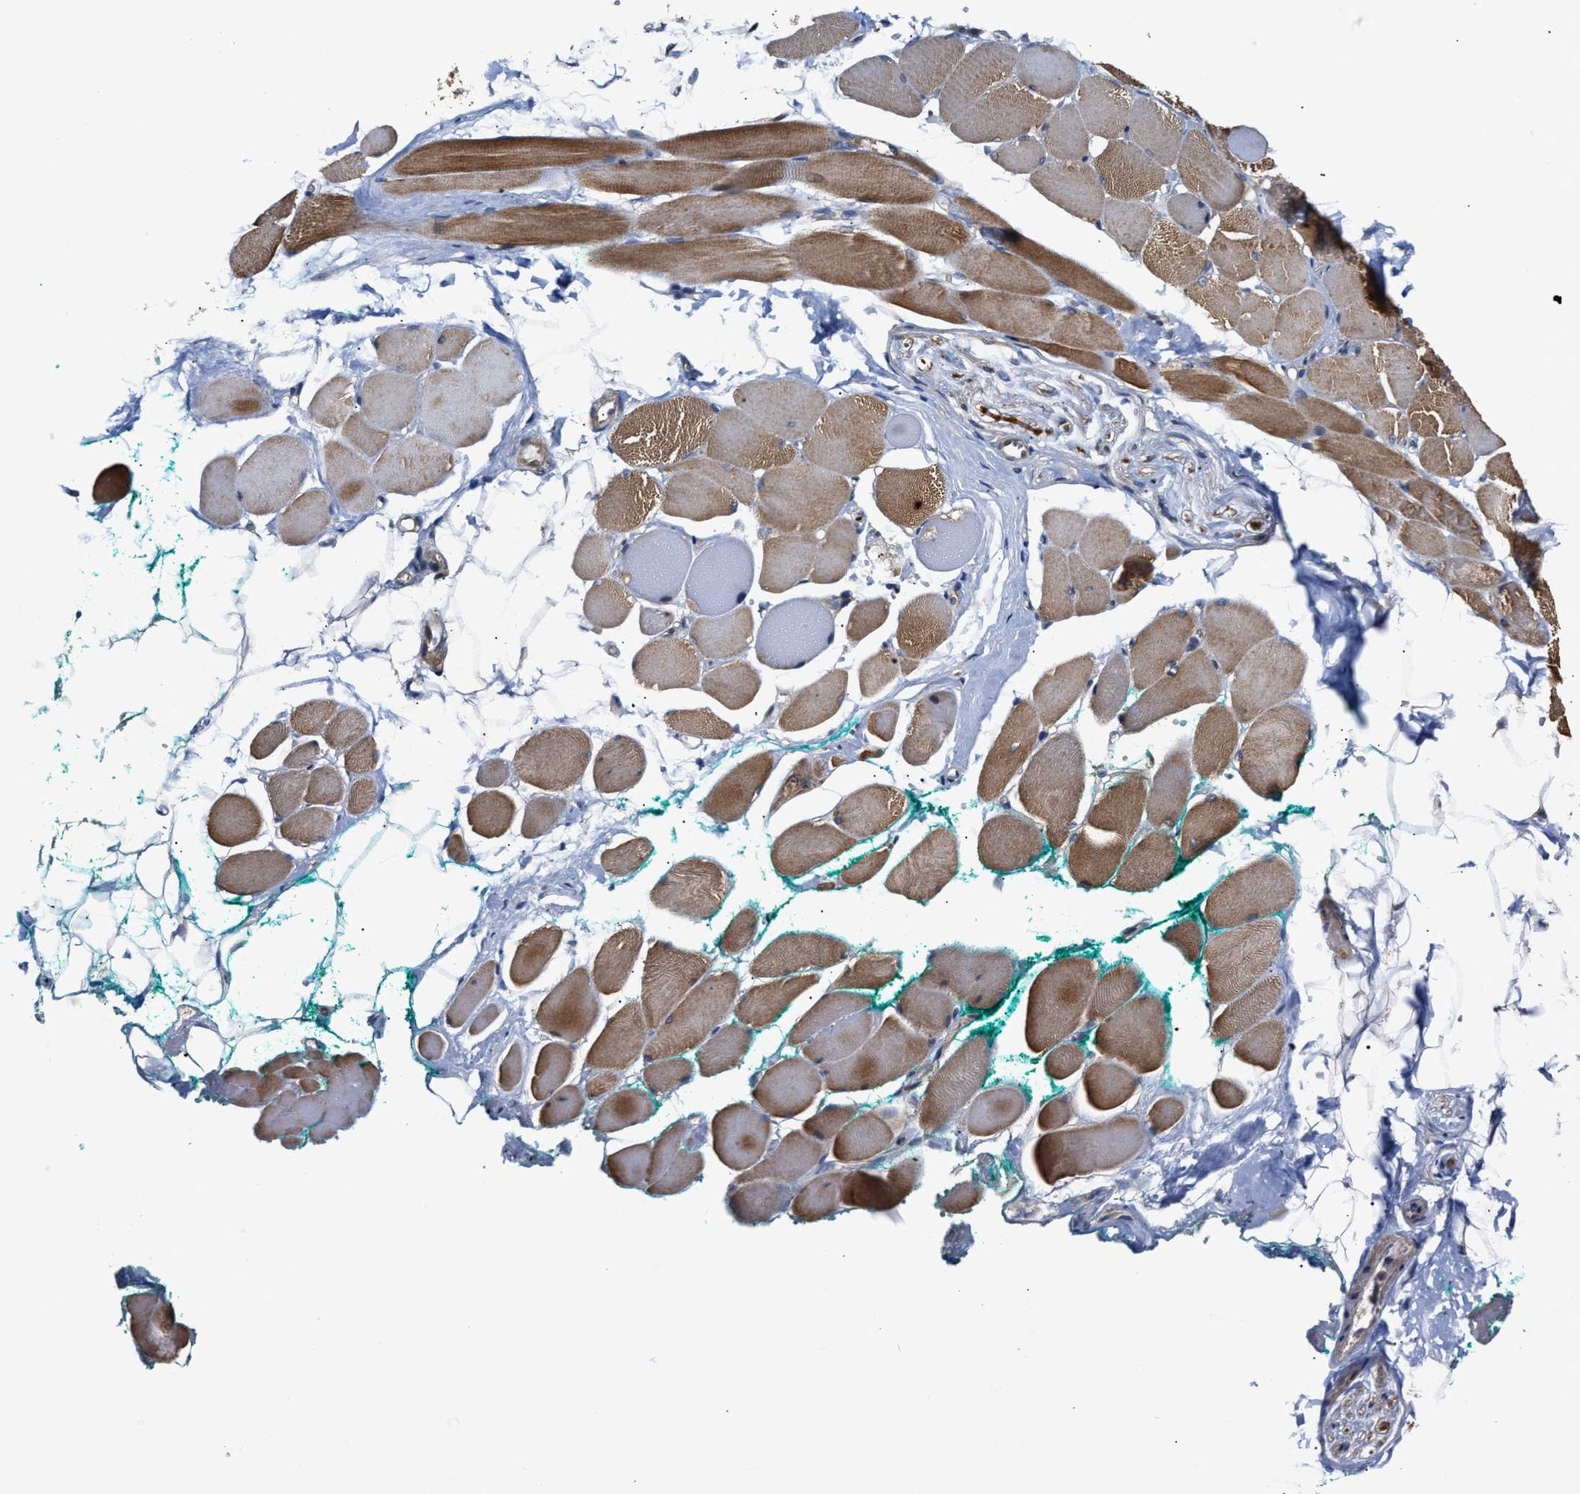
{"staining": {"intensity": "moderate", "quantity": ">75%", "location": "cytoplasmic/membranous"}, "tissue": "skeletal muscle", "cell_type": "Myocytes", "image_type": "normal", "snomed": [{"axis": "morphology", "description": "Normal tissue, NOS"}, {"axis": "topography", "description": "Skeletal muscle"}, {"axis": "topography", "description": "Peripheral nerve tissue"}], "caption": "Immunohistochemical staining of benign skeletal muscle reveals medium levels of moderate cytoplasmic/membranous positivity in approximately >75% of myocytes.", "gene": "CLIP2", "patient": {"sex": "female", "age": 84}}